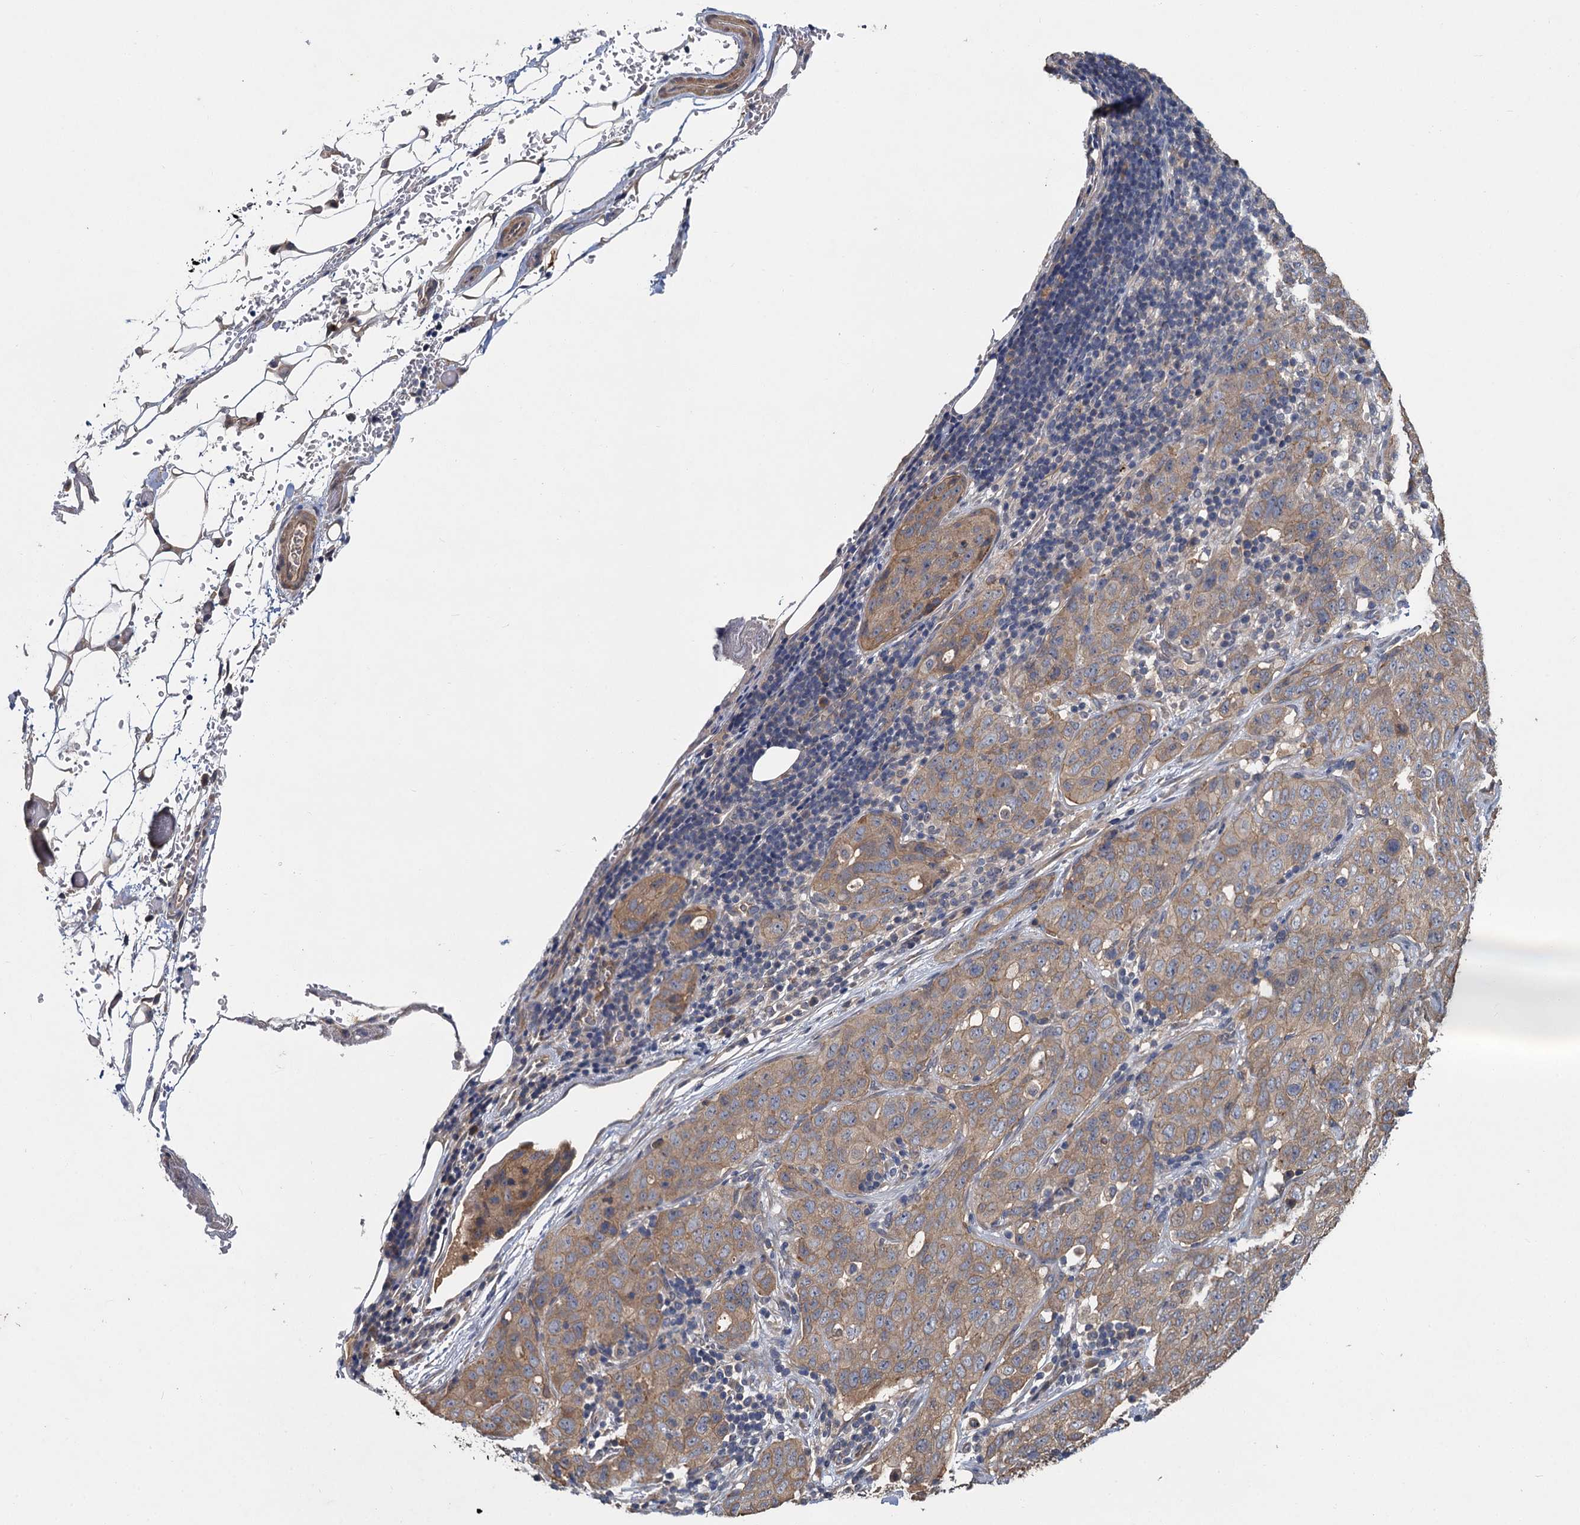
{"staining": {"intensity": "moderate", "quantity": ">75%", "location": "cytoplasmic/membranous"}, "tissue": "stomach cancer", "cell_type": "Tumor cells", "image_type": "cancer", "snomed": [{"axis": "morphology", "description": "Normal tissue, NOS"}, {"axis": "morphology", "description": "Adenocarcinoma, NOS"}, {"axis": "topography", "description": "Lymph node"}, {"axis": "topography", "description": "Stomach"}], "caption": "Immunohistochemical staining of stomach adenocarcinoma exhibits medium levels of moderate cytoplasmic/membranous expression in approximately >75% of tumor cells.", "gene": "ZNF324", "patient": {"sex": "male", "age": 48}}